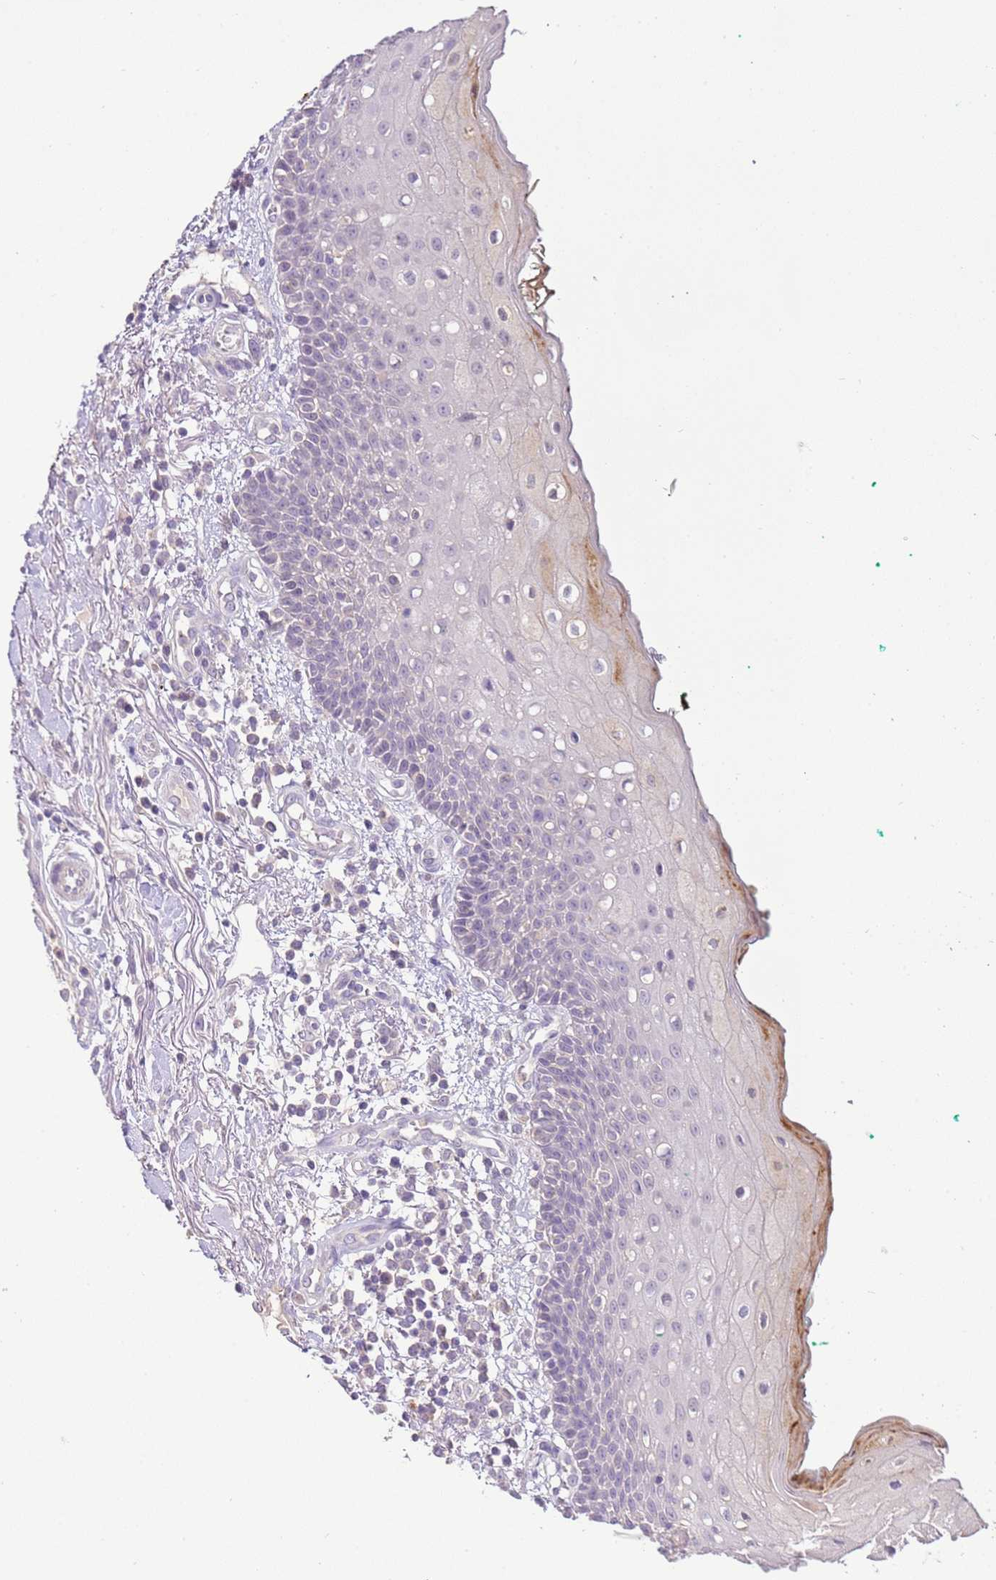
{"staining": {"intensity": "weak", "quantity": "<25%", "location": "cytoplasmic/membranous"}, "tissue": "oral mucosa", "cell_type": "Squamous epithelial cells", "image_type": "normal", "snomed": [{"axis": "morphology", "description": "Normal tissue, NOS"}, {"axis": "morphology", "description": "Squamous cell carcinoma, NOS"}, {"axis": "topography", "description": "Oral tissue"}, {"axis": "topography", "description": "Tounge, NOS"}, {"axis": "topography", "description": "Head-Neck"}], "caption": "There is no significant positivity in squamous epithelial cells of oral mucosa. Brightfield microscopy of immunohistochemistry (IHC) stained with DAB (brown) and hematoxylin (blue), captured at high magnification.", "gene": "IL2RG", "patient": {"sex": "male", "age": 79}}